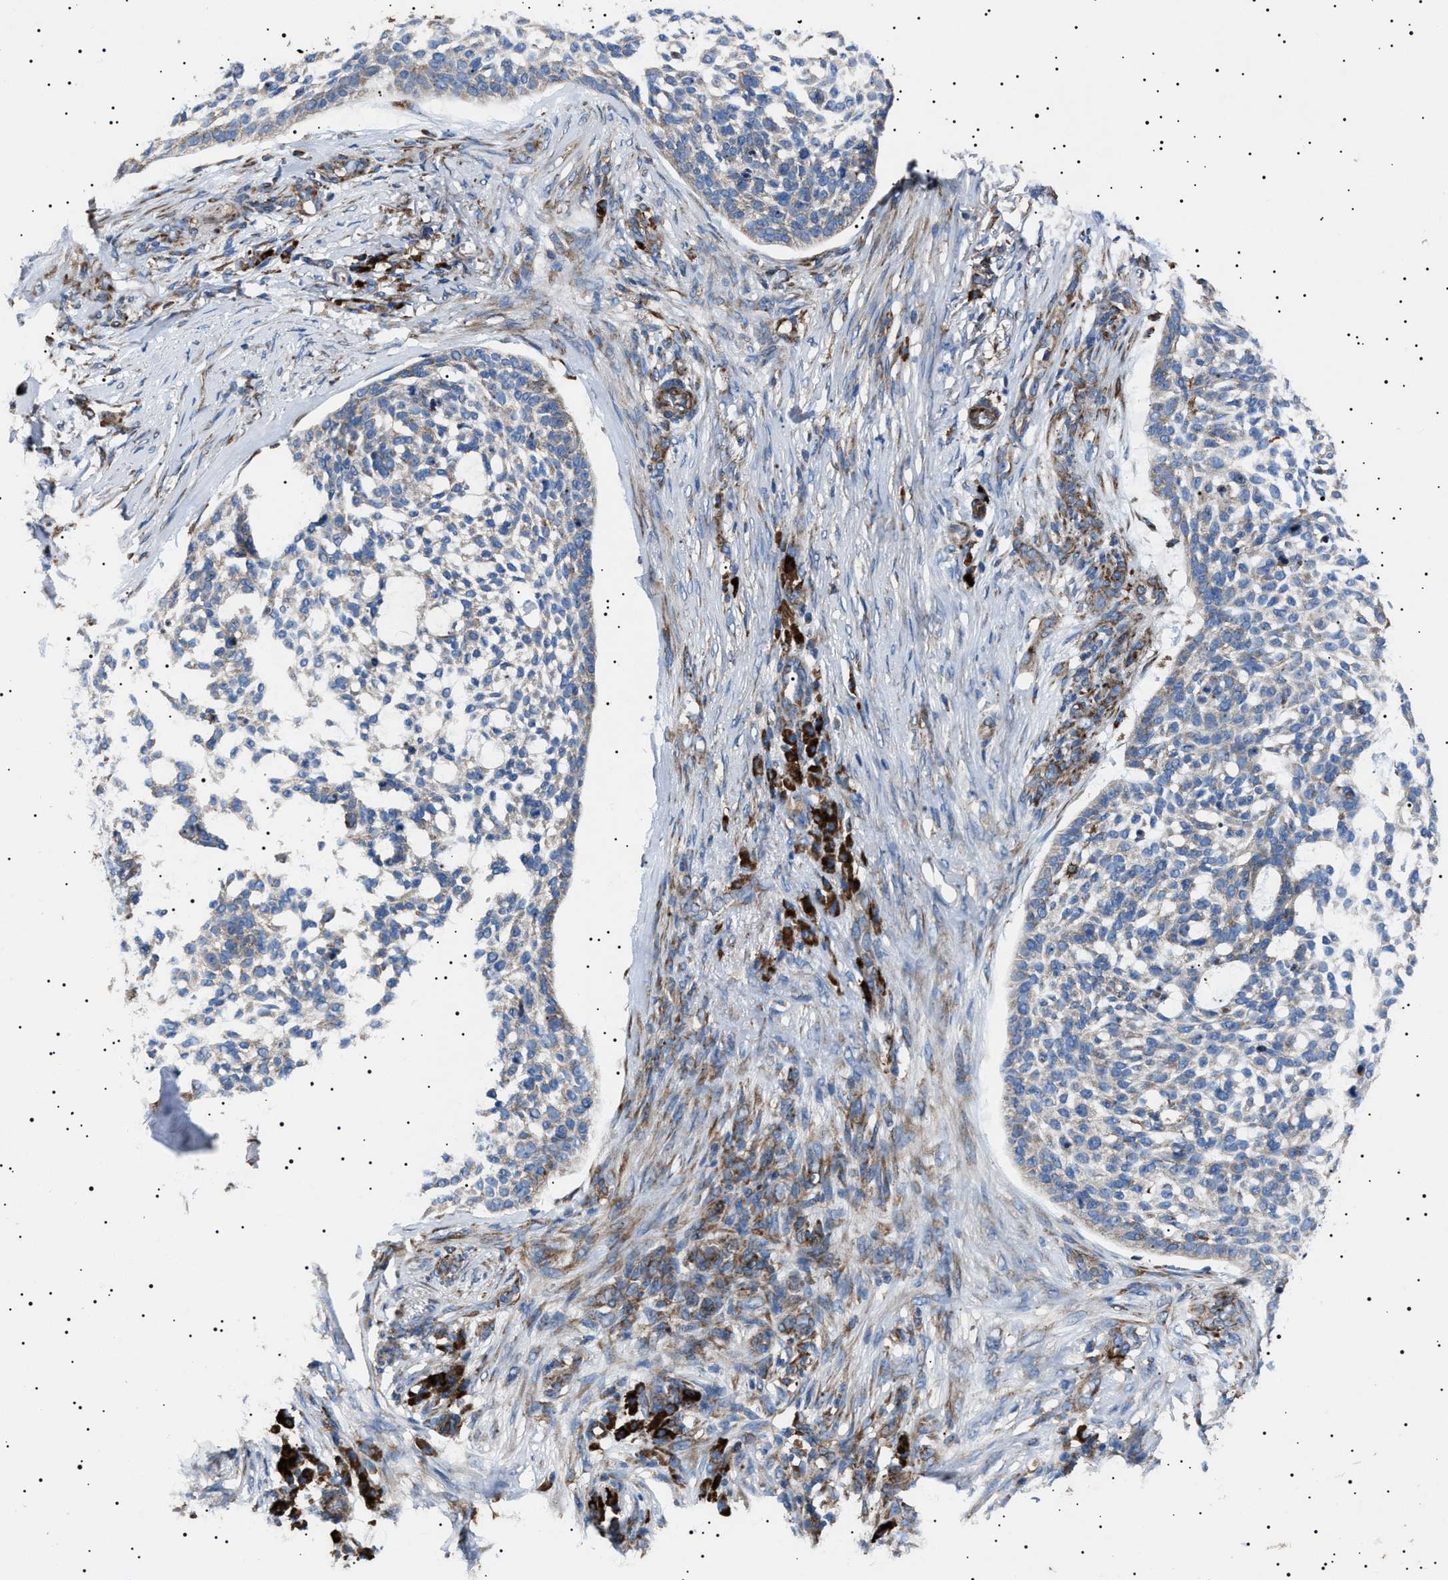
{"staining": {"intensity": "weak", "quantity": "25%-75%", "location": "cytoplasmic/membranous"}, "tissue": "skin cancer", "cell_type": "Tumor cells", "image_type": "cancer", "snomed": [{"axis": "morphology", "description": "Basal cell carcinoma"}, {"axis": "topography", "description": "Skin"}], "caption": "Immunohistochemical staining of human skin cancer (basal cell carcinoma) exhibits low levels of weak cytoplasmic/membranous staining in about 25%-75% of tumor cells.", "gene": "TOP1MT", "patient": {"sex": "female", "age": 64}}